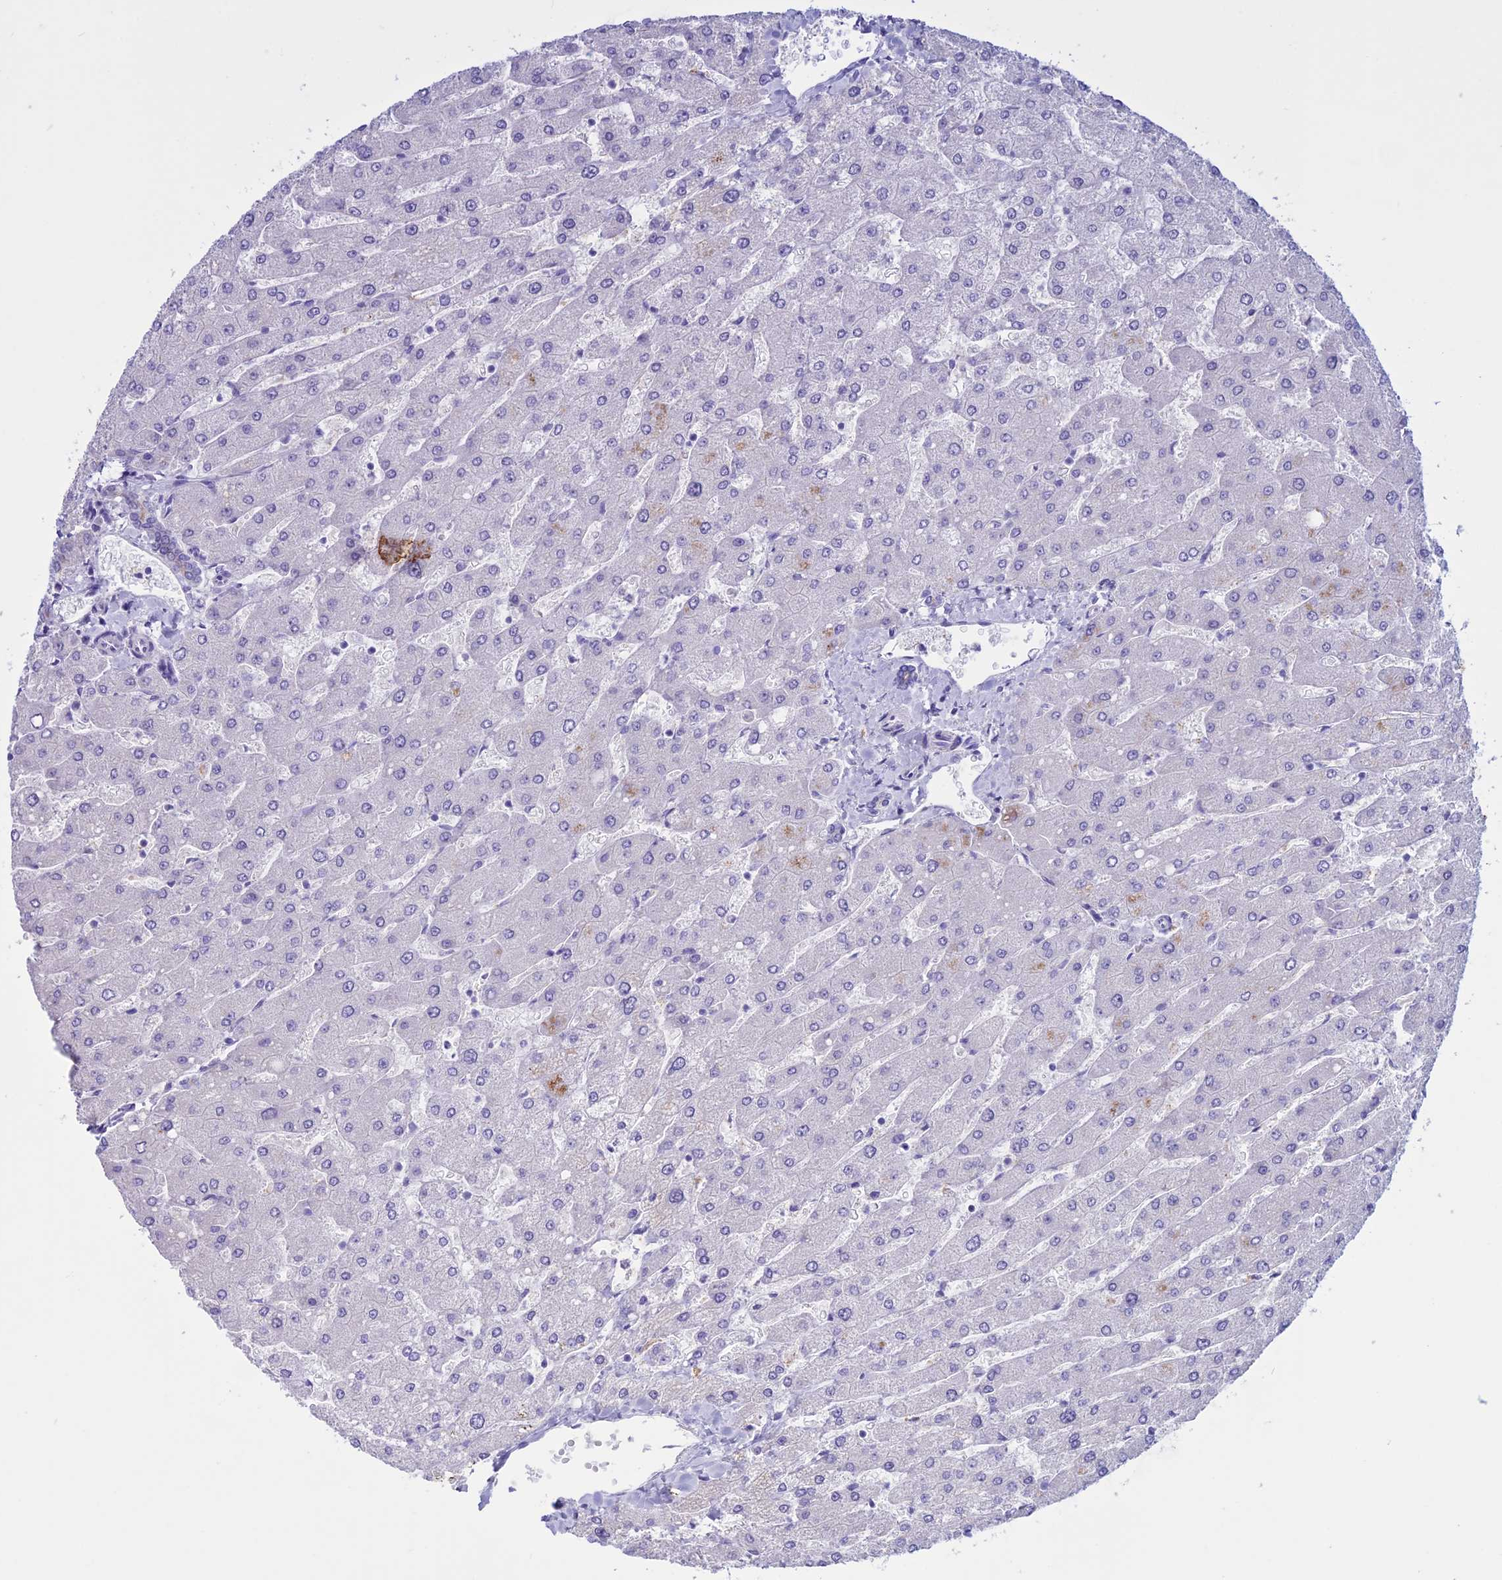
{"staining": {"intensity": "negative", "quantity": "none", "location": "none"}, "tissue": "liver", "cell_type": "Cholangiocytes", "image_type": "normal", "snomed": [{"axis": "morphology", "description": "Normal tissue, NOS"}, {"axis": "topography", "description": "Liver"}], "caption": "The IHC micrograph has no significant positivity in cholangiocytes of liver.", "gene": "CLEC2L", "patient": {"sex": "male", "age": 55}}